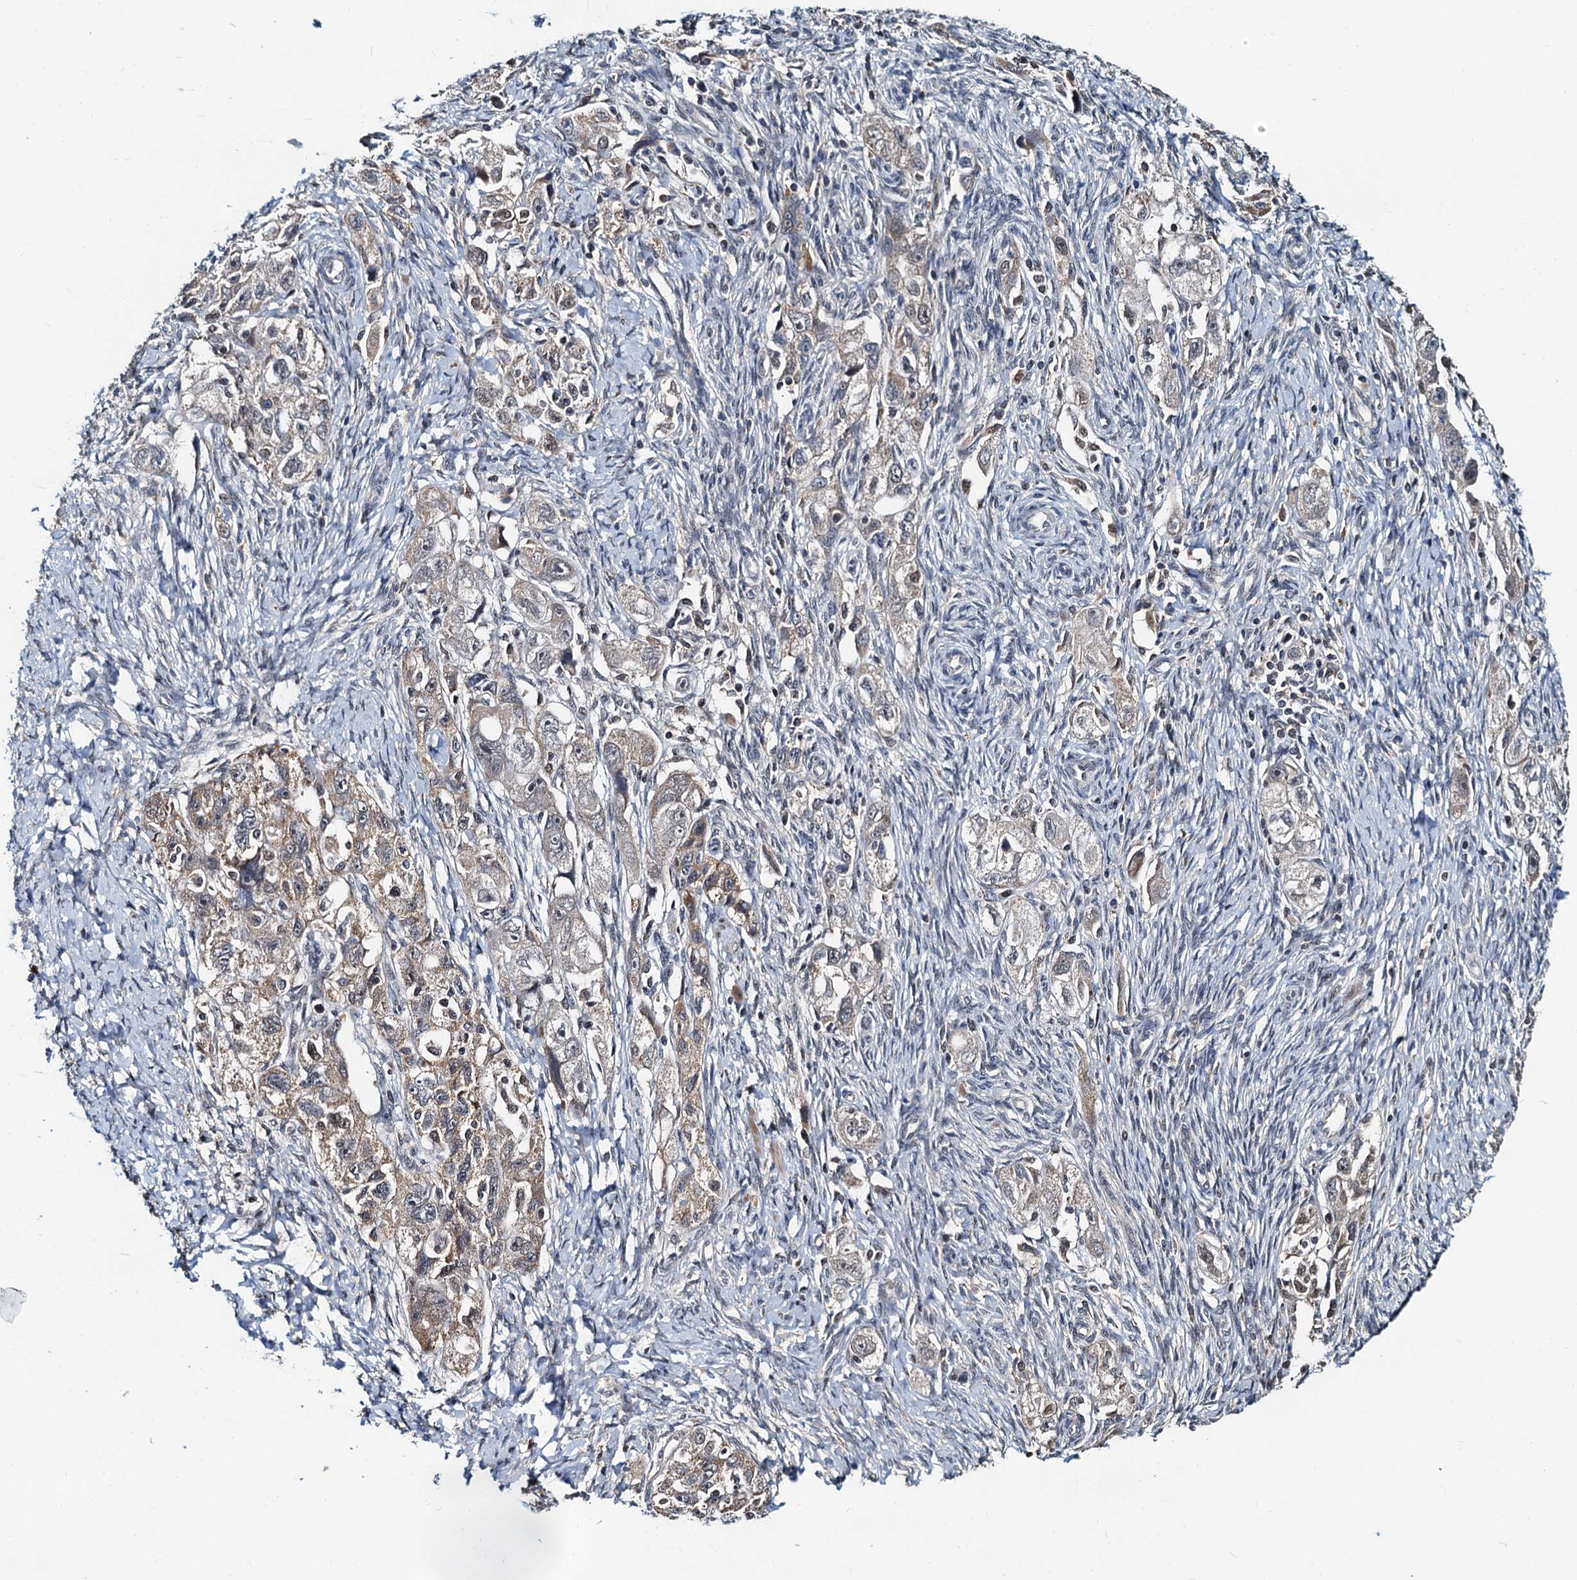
{"staining": {"intensity": "moderate", "quantity": "25%-75%", "location": "cytoplasmic/membranous"}, "tissue": "ovarian cancer", "cell_type": "Tumor cells", "image_type": "cancer", "snomed": [{"axis": "morphology", "description": "Carcinoma, NOS"}, {"axis": "morphology", "description": "Cystadenocarcinoma, serous, NOS"}, {"axis": "topography", "description": "Ovary"}], "caption": "Ovarian cancer (carcinoma) tissue displays moderate cytoplasmic/membranous staining in approximately 25%-75% of tumor cells", "gene": "MCMBP", "patient": {"sex": "female", "age": 69}}